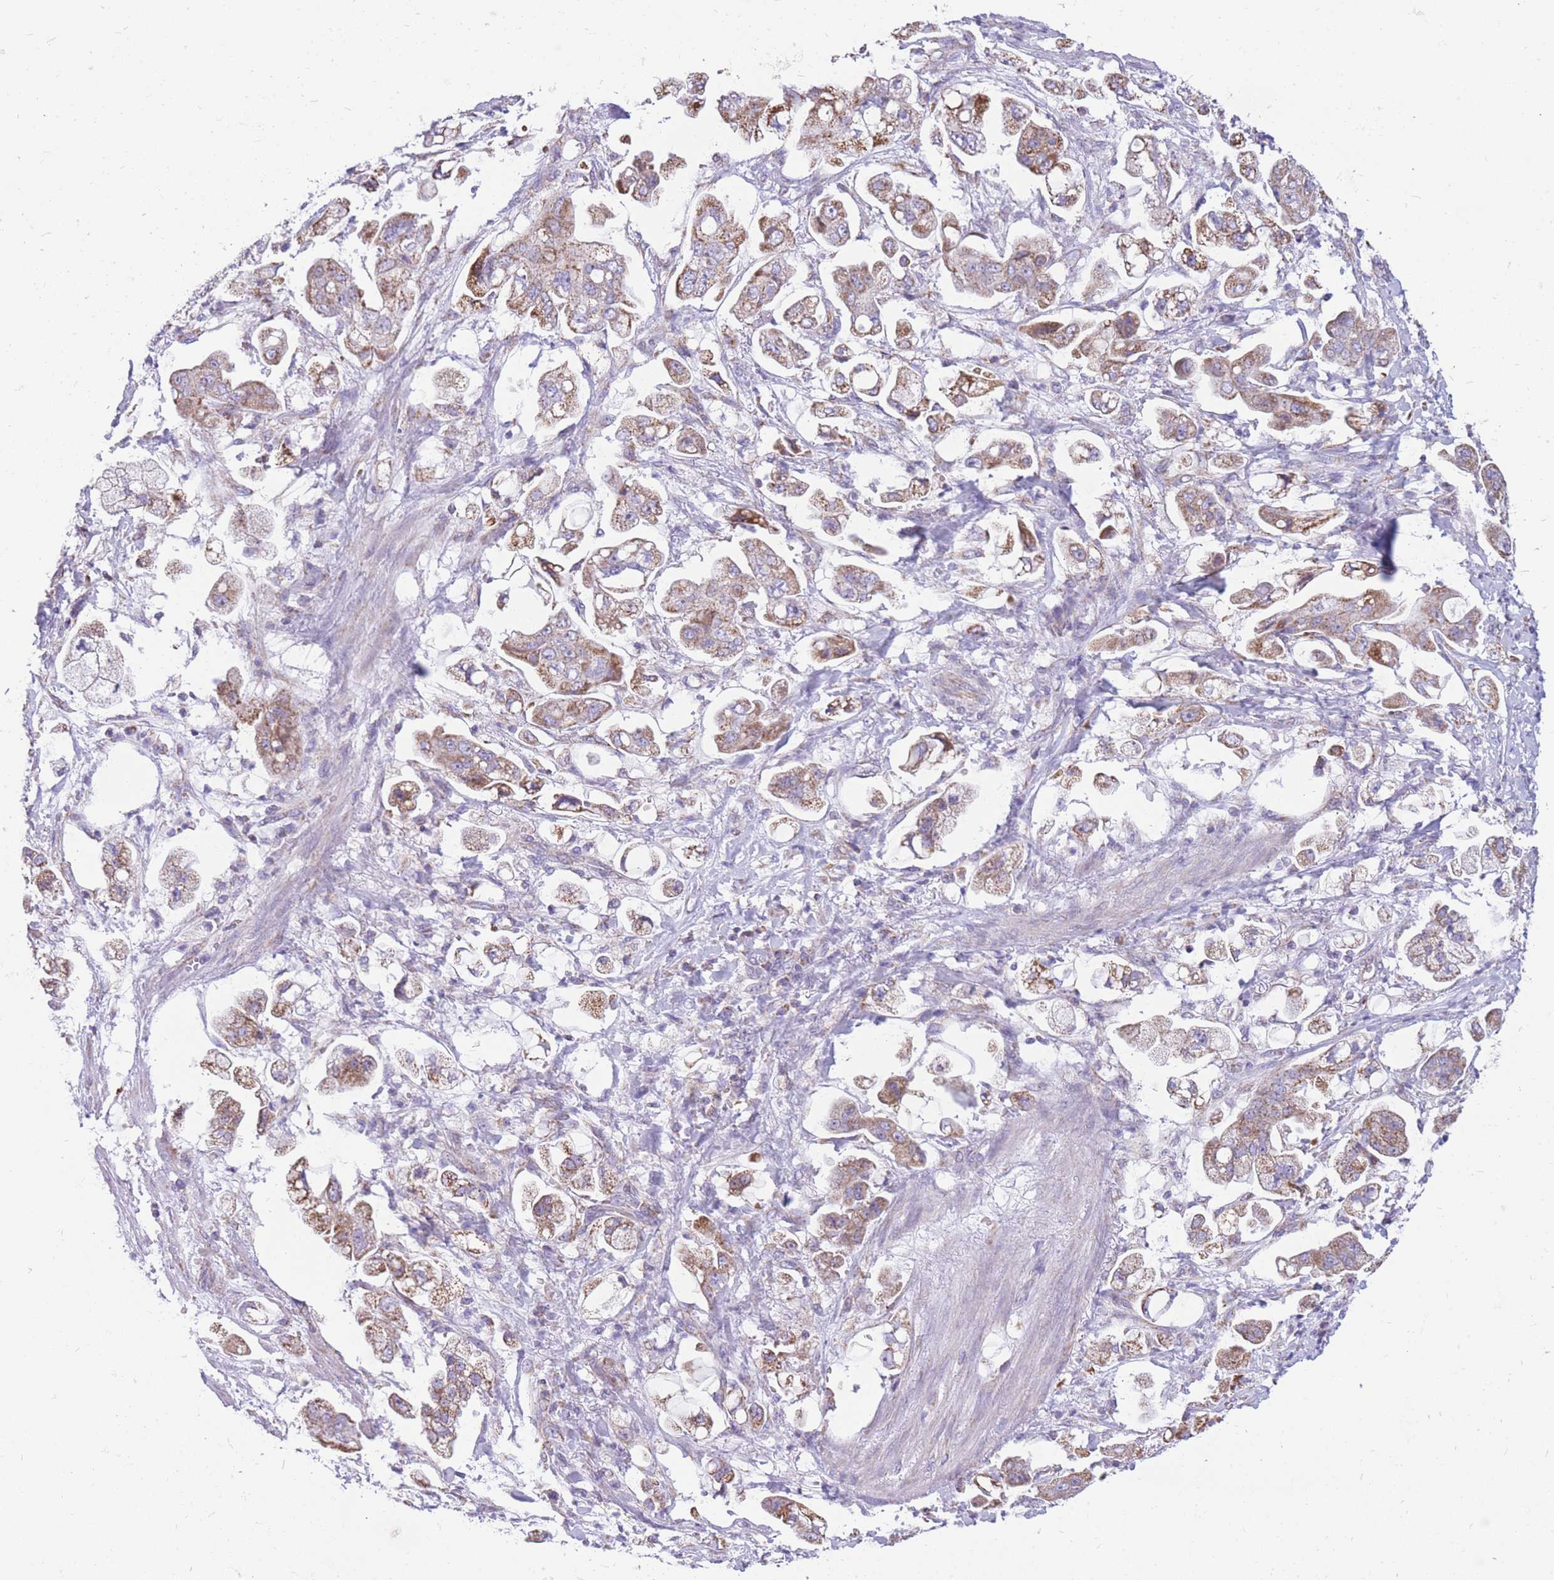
{"staining": {"intensity": "moderate", "quantity": "25%-75%", "location": "cytoplasmic/membranous"}, "tissue": "stomach cancer", "cell_type": "Tumor cells", "image_type": "cancer", "snomed": [{"axis": "morphology", "description": "Adenocarcinoma, NOS"}, {"axis": "topography", "description": "Stomach"}], "caption": "Protein expression by immunohistochemistry reveals moderate cytoplasmic/membranous positivity in approximately 25%-75% of tumor cells in adenocarcinoma (stomach).", "gene": "PCSK1", "patient": {"sex": "male", "age": 62}}